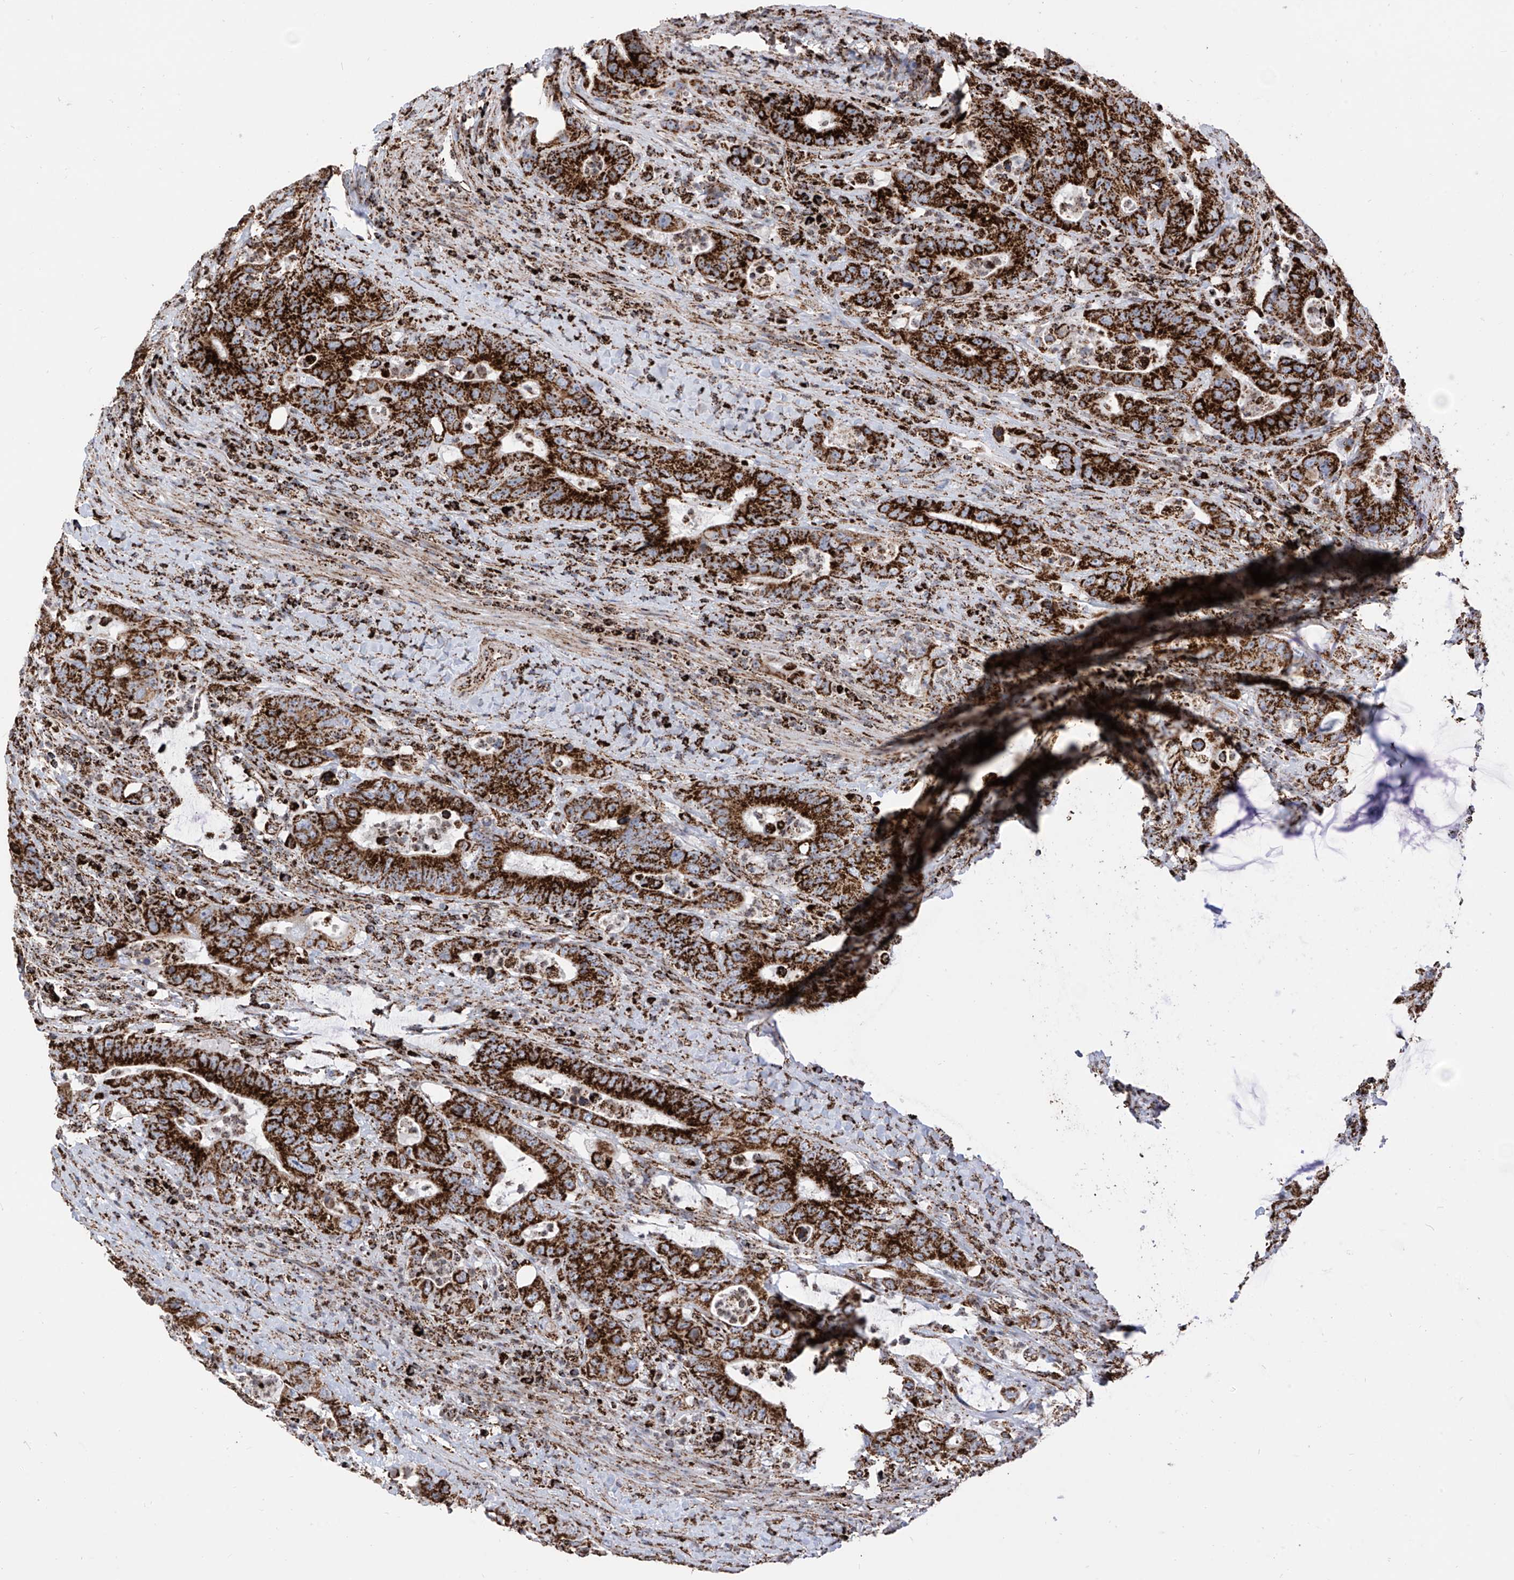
{"staining": {"intensity": "strong", "quantity": ">75%", "location": "cytoplasmic/membranous"}, "tissue": "colorectal cancer", "cell_type": "Tumor cells", "image_type": "cancer", "snomed": [{"axis": "morphology", "description": "Adenocarcinoma, NOS"}, {"axis": "topography", "description": "Colon"}], "caption": "Tumor cells exhibit strong cytoplasmic/membranous positivity in approximately >75% of cells in colorectal cancer (adenocarcinoma). The staining was performed using DAB (3,3'-diaminobenzidine) to visualize the protein expression in brown, while the nuclei were stained in blue with hematoxylin (Magnification: 20x).", "gene": "COX5B", "patient": {"sex": "female", "age": 75}}